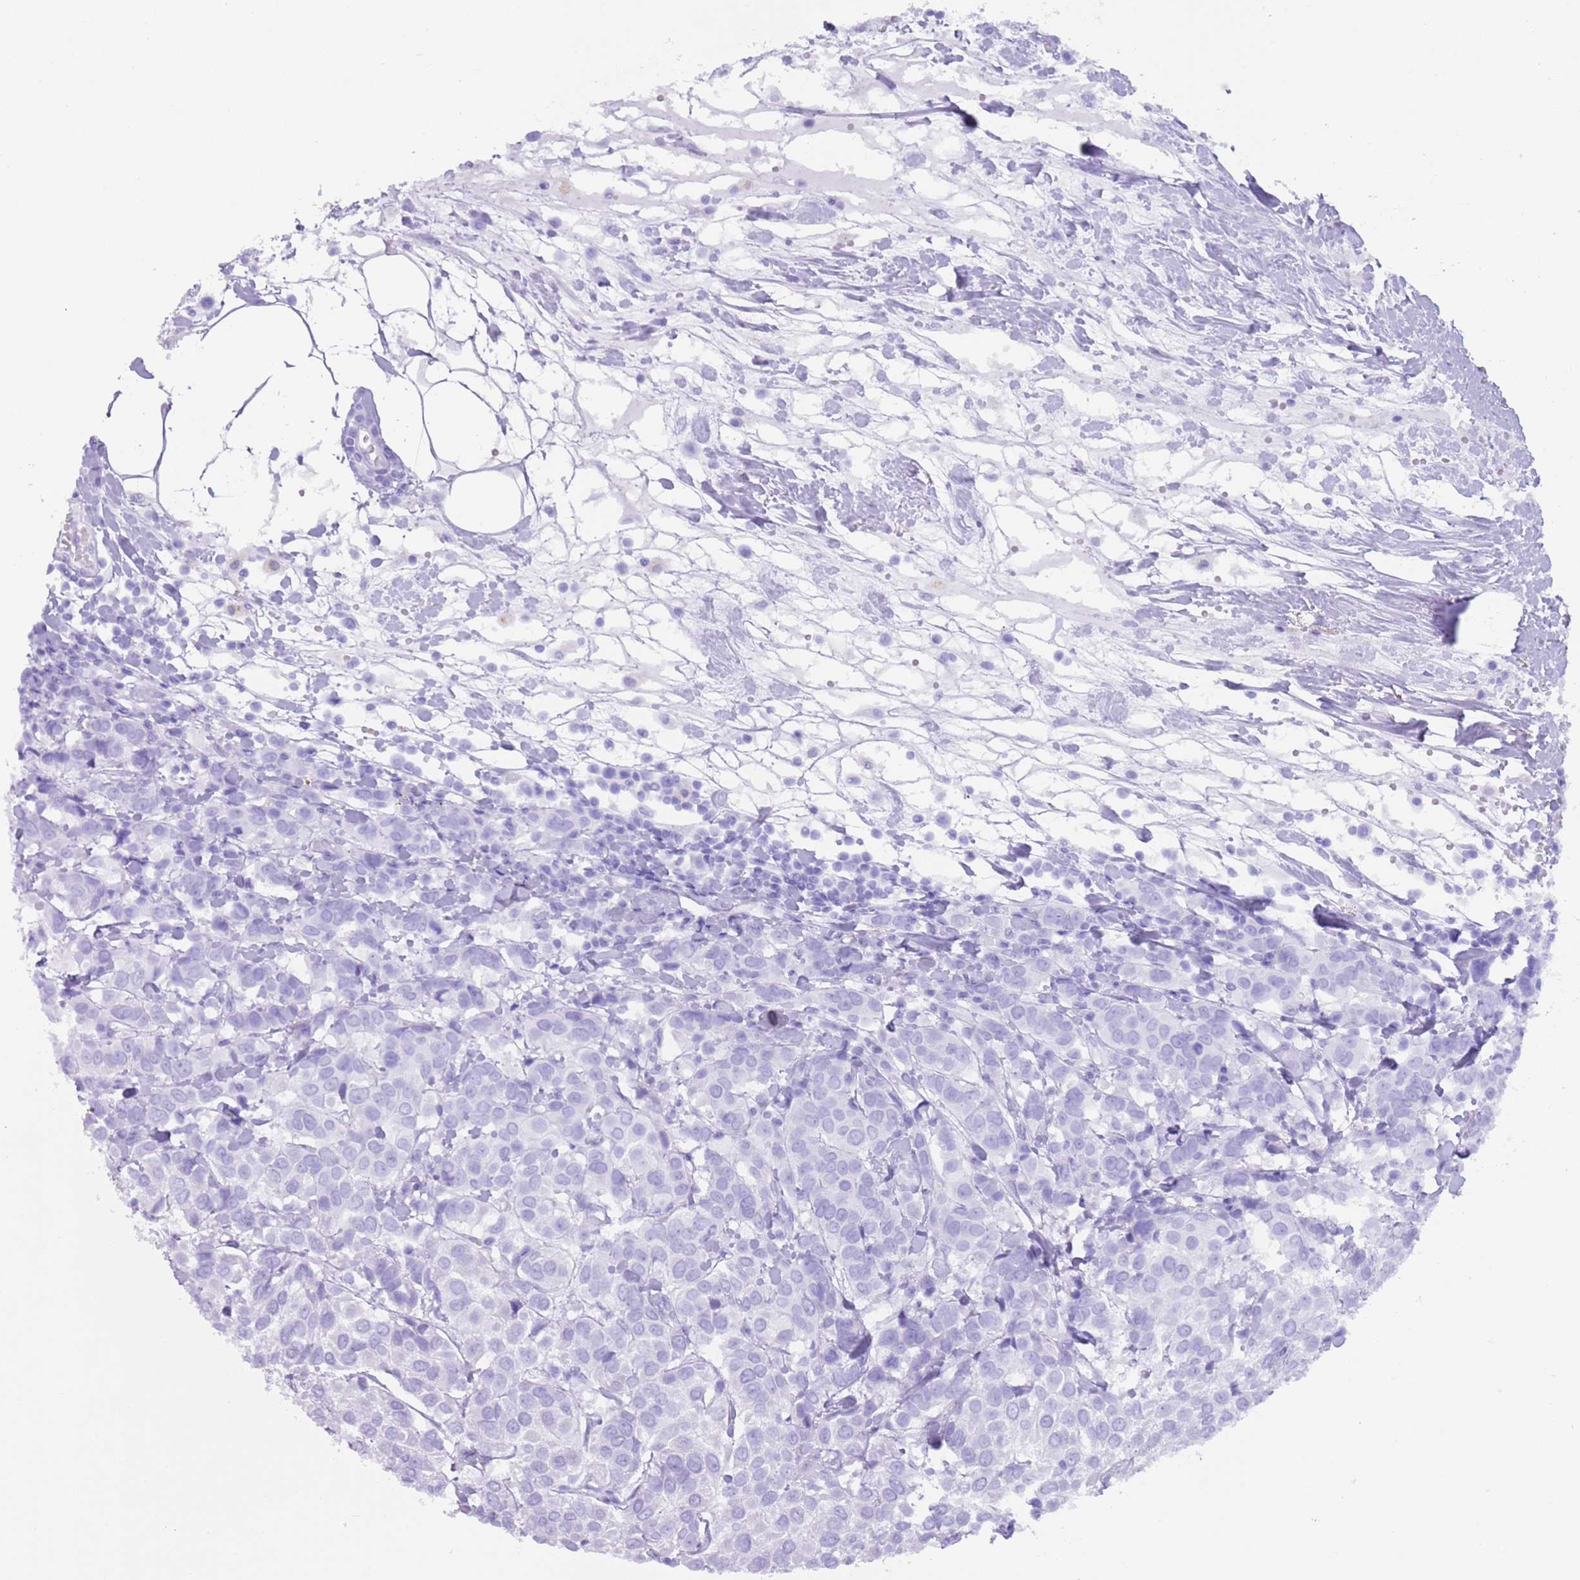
{"staining": {"intensity": "negative", "quantity": "none", "location": "none"}, "tissue": "breast cancer", "cell_type": "Tumor cells", "image_type": "cancer", "snomed": [{"axis": "morphology", "description": "Duct carcinoma"}, {"axis": "topography", "description": "Breast"}], "caption": "Tumor cells show no significant positivity in breast cancer. Brightfield microscopy of IHC stained with DAB (3,3'-diaminobenzidine) (brown) and hematoxylin (blue), captured at high magnification.", "gene": "MYADML2", "patient": {"sex": "female", "age": 55}}